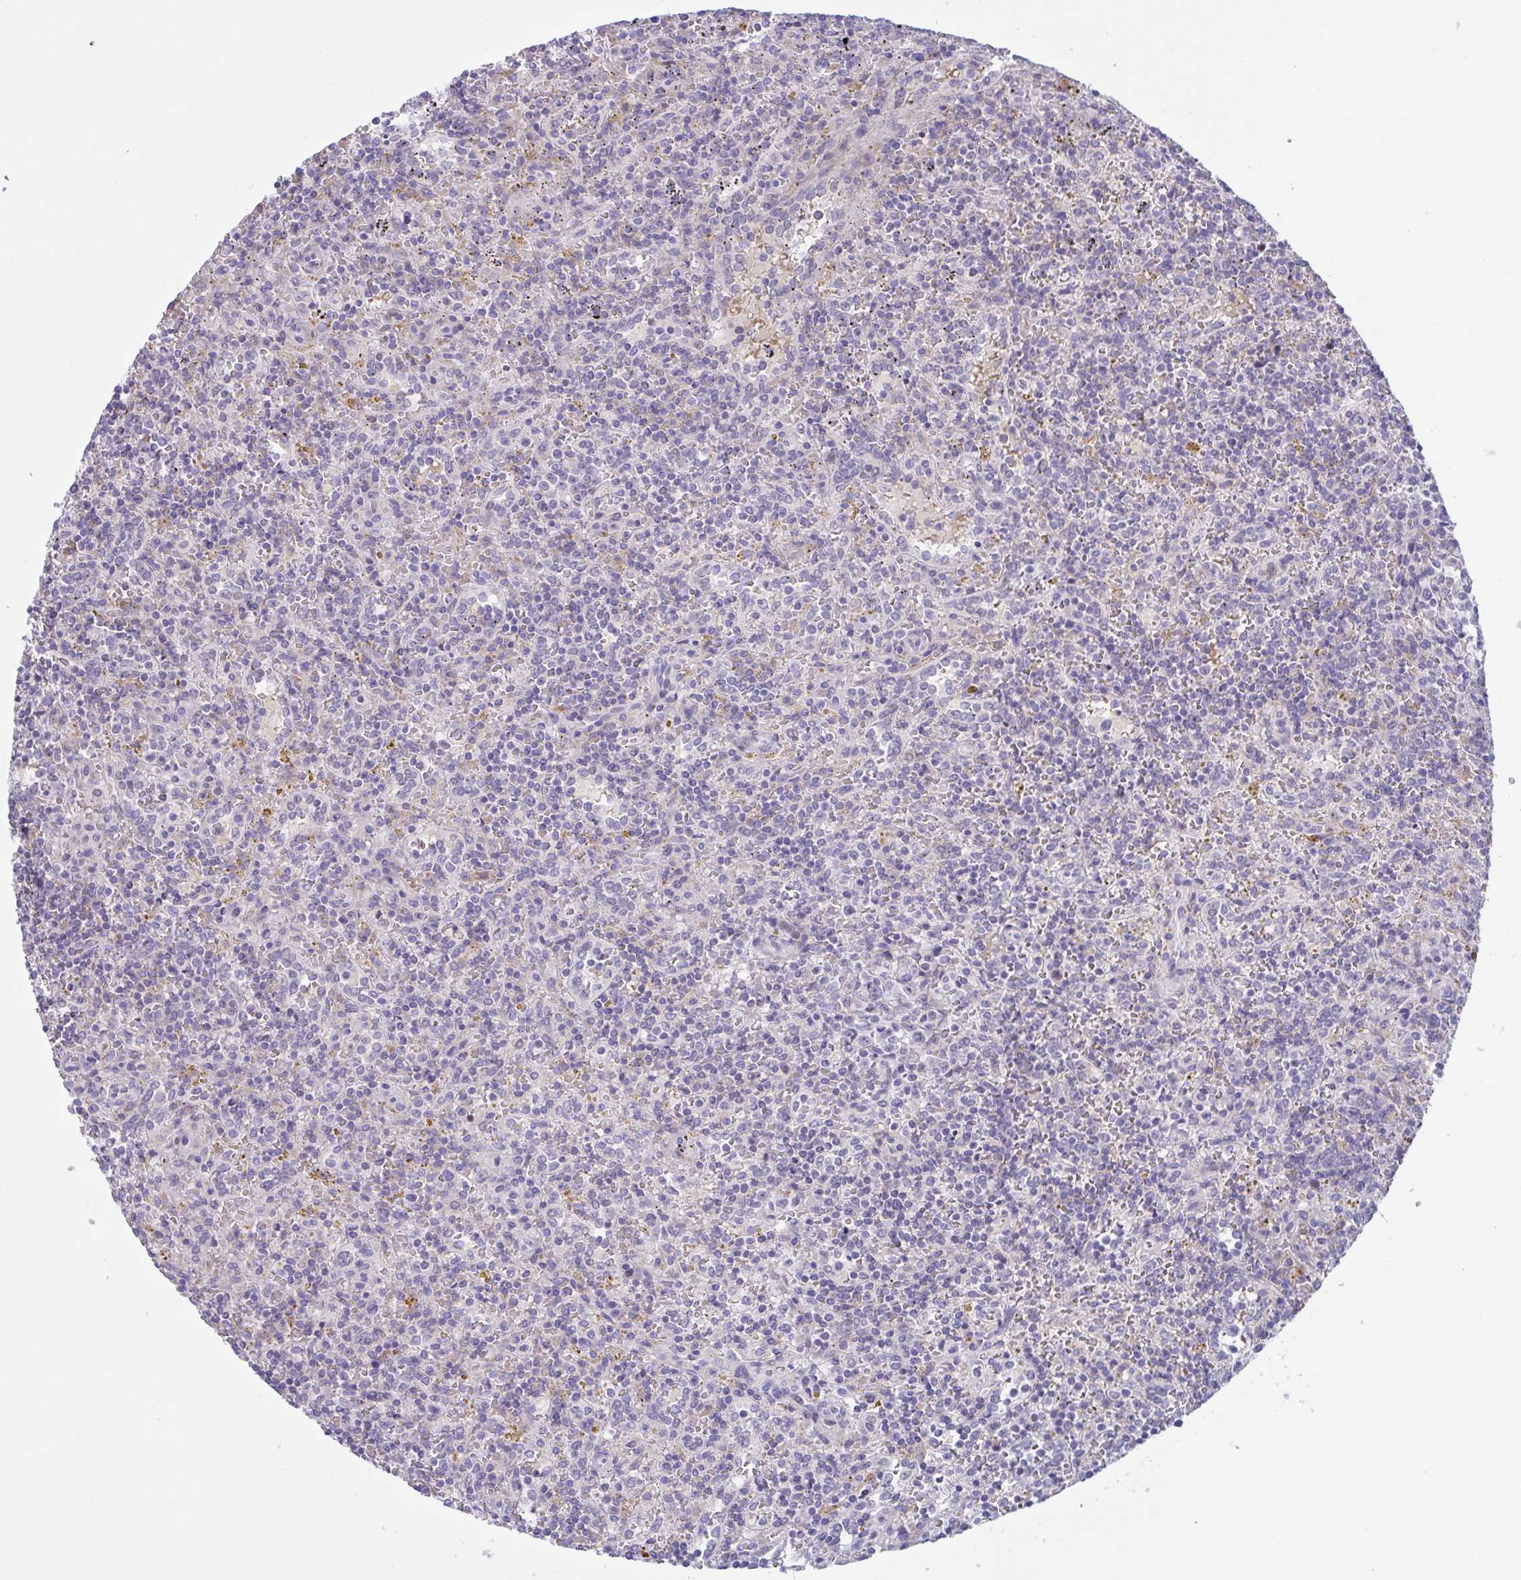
{"staining": {"intensity": "negative", "quantity": "none", "location": "none"}, "tissue": "lymphoma", "cell_type": "Tumor cells", "image_type": "cancer", "snomed": [{"axis": "morphology", "description": "Malignant lymphoma, non-Hodgkin's type, Low grade"}, {"axis": "topography", "description": "Spleen"}], "caption": "DAB (3,3'-diaminobenzidine) immunohistochemical staining of lymphoma demonstrates no significant expression in tumor cells.", "gene": "VWC2", "patient": {"sex": "male", "age": 67}}